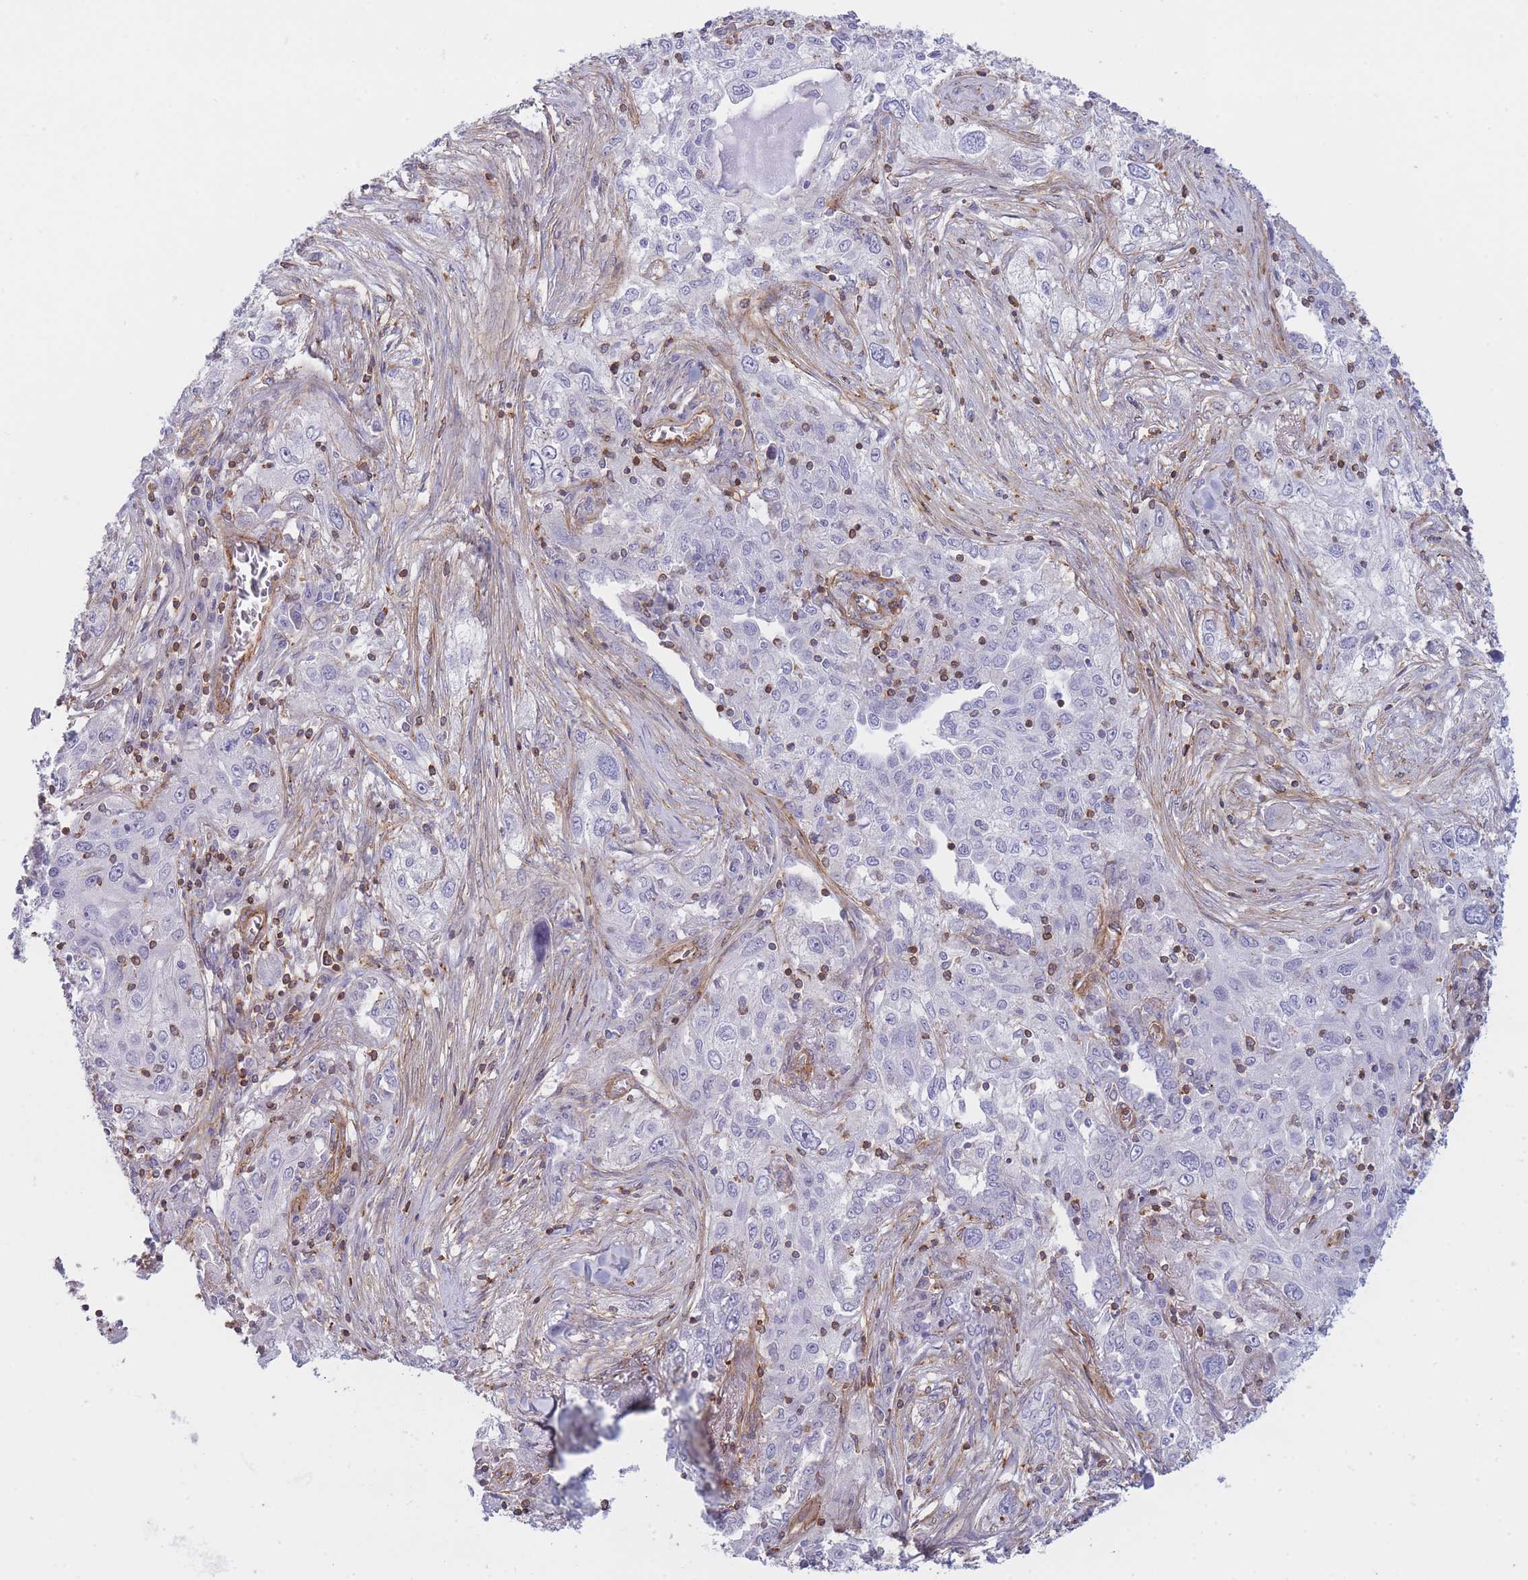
{"staining": {"intensity": "negative", "quantity": "none", "location": "none"}, "tissue": "lung cancer", "cell_type": "Tumor cells", "image_type": "cancer", "snomed": [{"axis": "morphology", "description": "Squamous cell carcinoma, NOS"}, {"axis": "topography", "description": "Lung"}], "caption": "Squamous cell carcinoma (lung) was stained to show a protein in brown. There is no significant staining in tumor cells. (DAB (3,3'-diaminobenzidine) immunohistochemistry (IHC), high magnification).", "gene": "CDC25B", "patient": {"sex": "female", "age": 69}}